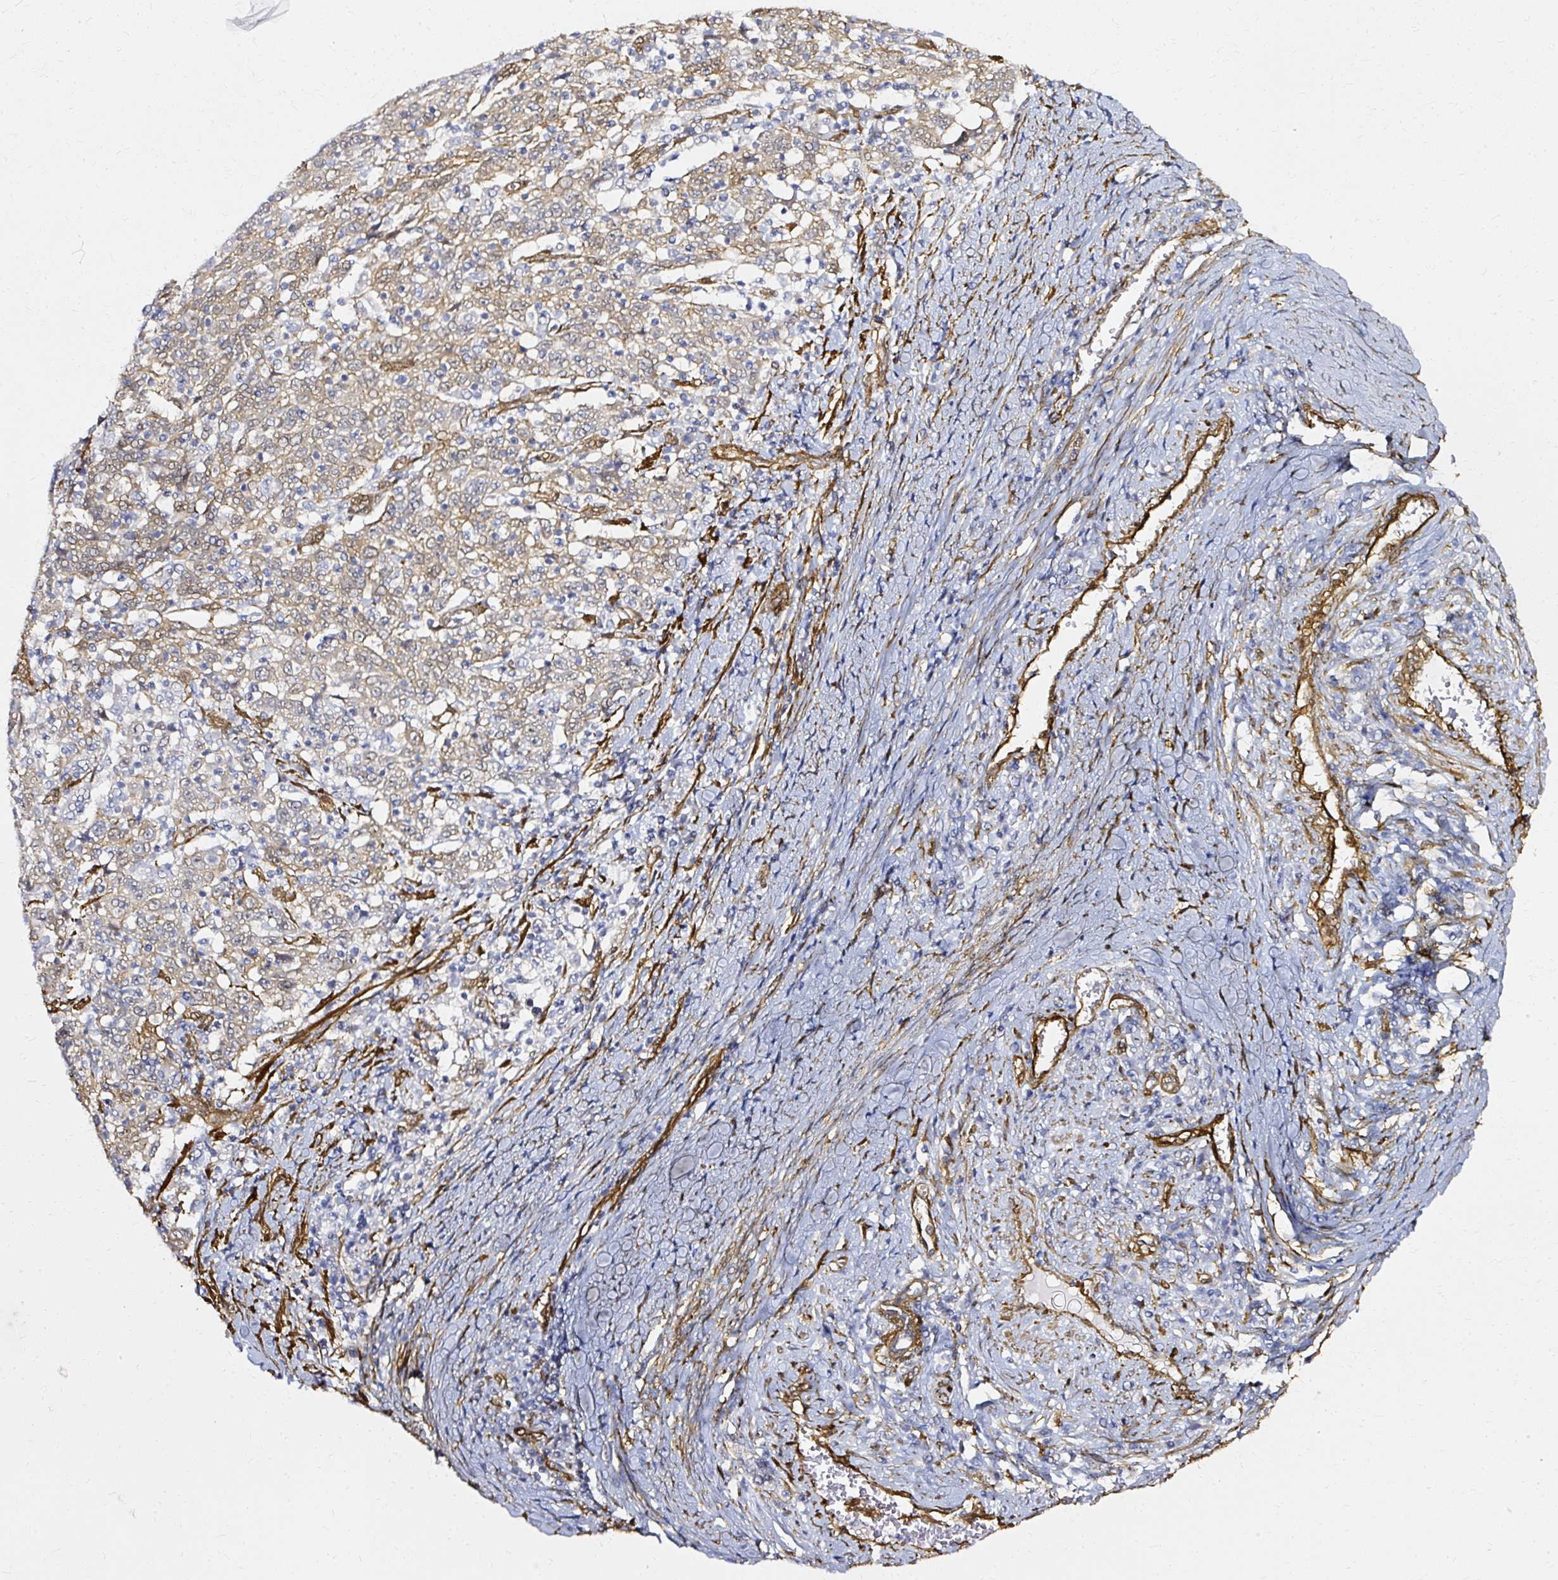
{"staining": {"intensity": "weak", "quantity": "25%-75%", "location": "cytoplasmic/membranous"}, "tissue": "cervical cancer", "cell_type": "Tumor cells", "image_type": "cancer", "snomed": [{"axis": "morphology", "description": "Squamous cell carcinoma, NOS"}, {"axis": "topography", "description": "Cervix"}], "caption": "Weak cytoplasmic/membranous expression for a protein is appreciated in about 25%-75% of tumor cells of squamous cell carcinoma (cervical) using immunohistochemistry (IHC).", "gene": "CNN3", "patient": {"sex": "female", "age": 46}}